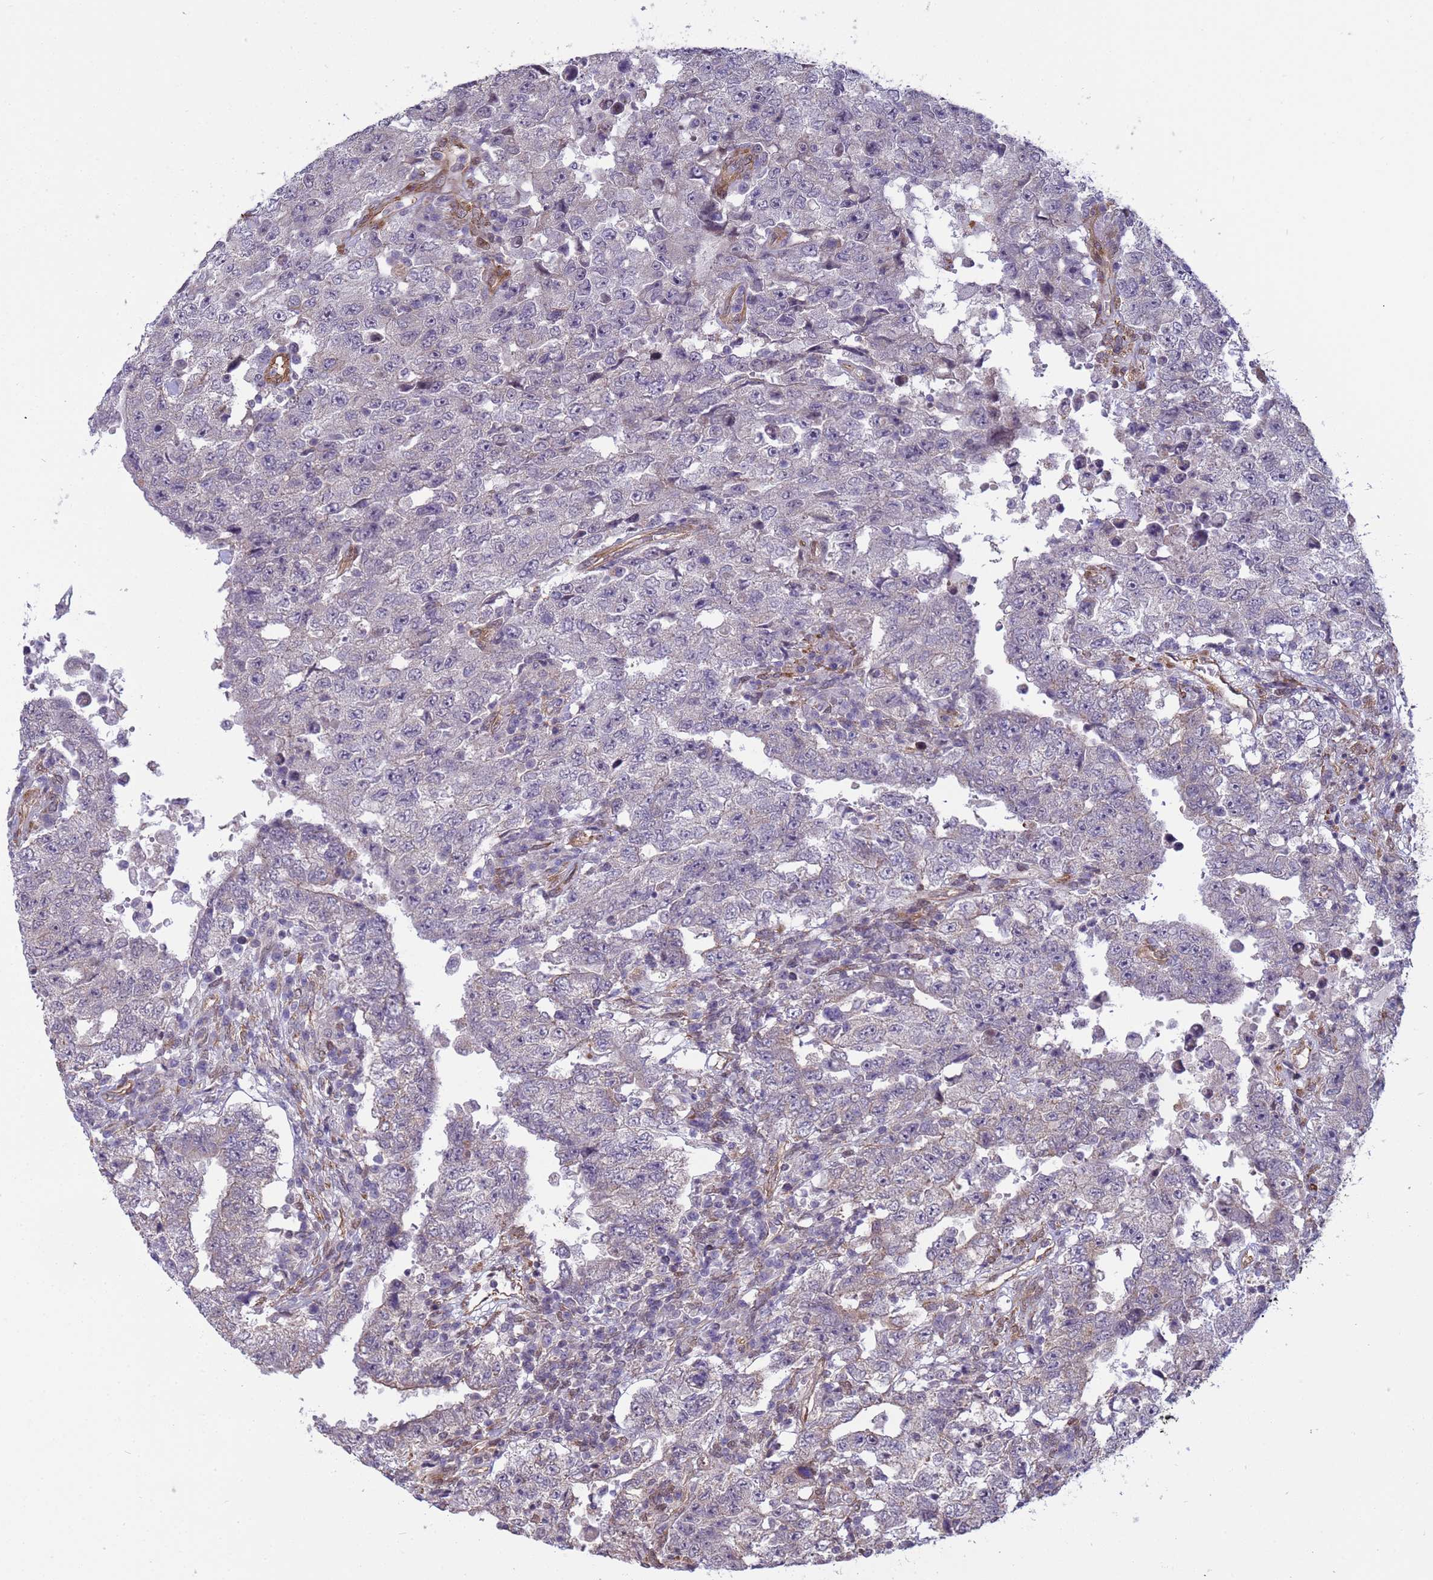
{"staining": {"intensity": "negative", "quantity": "none", "location": "none"}, "tissue": "testis cancer", "cell_type": "Tumor cells", "image_type": "cancer", "snomed": [{"axis": "morphology", "description": "Carcinoma, Embryonal, NOS"}, {"axis": "topography", "description": "Testis"}], "caption": "Photomicrograph shows no significant protein staining in tumor cells of embryonal carcinoma (testis).", "gene": "ITGB4", "patient": {"sex": "male", "age": 26}}